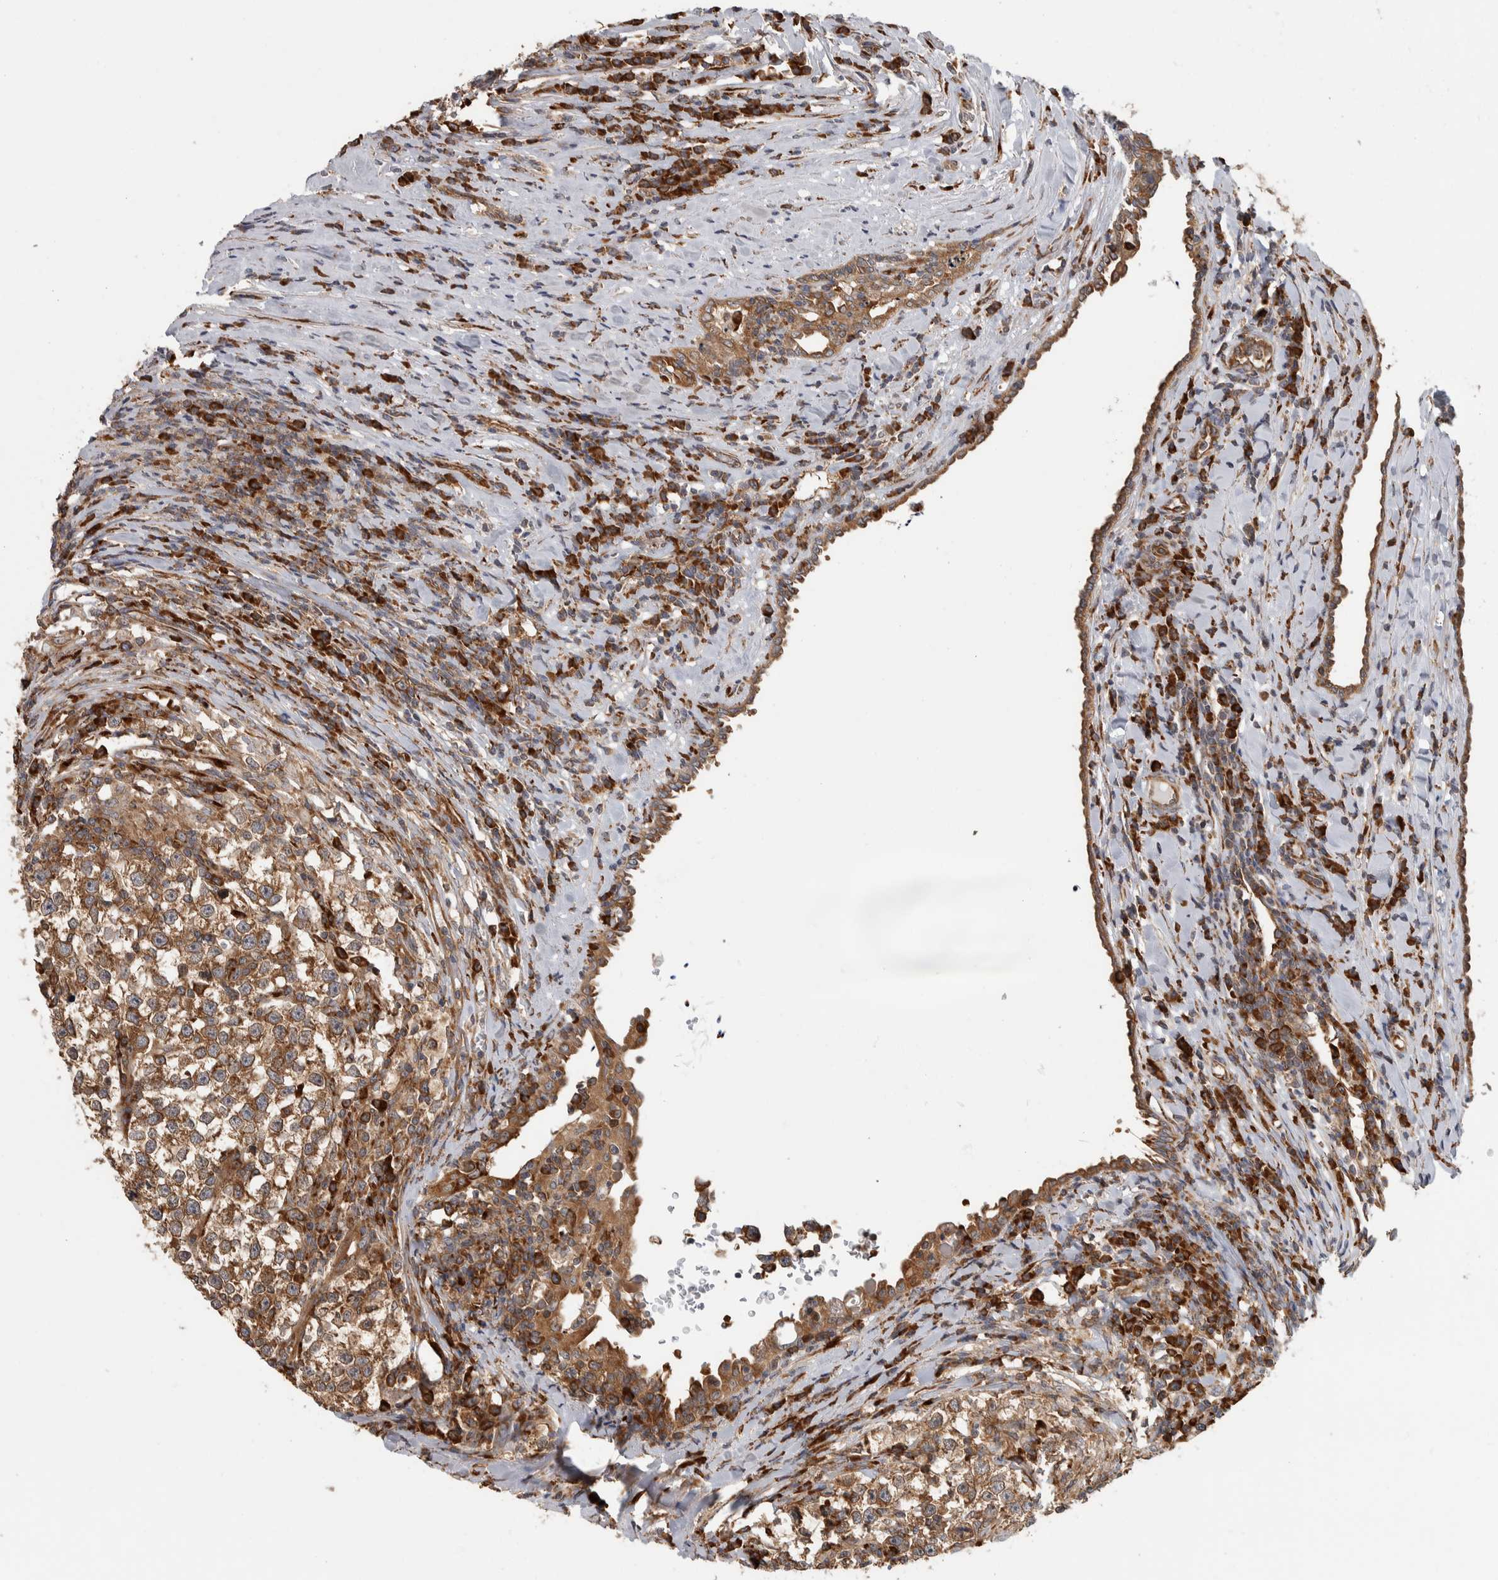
{"staining": {"intensity": "moderate", "quantity": ">75%", "location": "cytoplasmic/membranous"}, "tissue": "testis cancer", "cell_type": "Tumor cells", "image_type": "cancer", "snomed": [{"axis": "morphology", "description": "Normal tissue, NOS"}, {"axis": "morphology", "description": "Seminoma, NOS"}, {"axis": "topography", "description": "Testis"}], "caption": "Moderate cytoplasmic/membranous positivity is seen in about >75% of tumor cells in testis cancer (seminoma).", "gene": "EIF3H", "patient": {"sex": "male", "age": 43}}